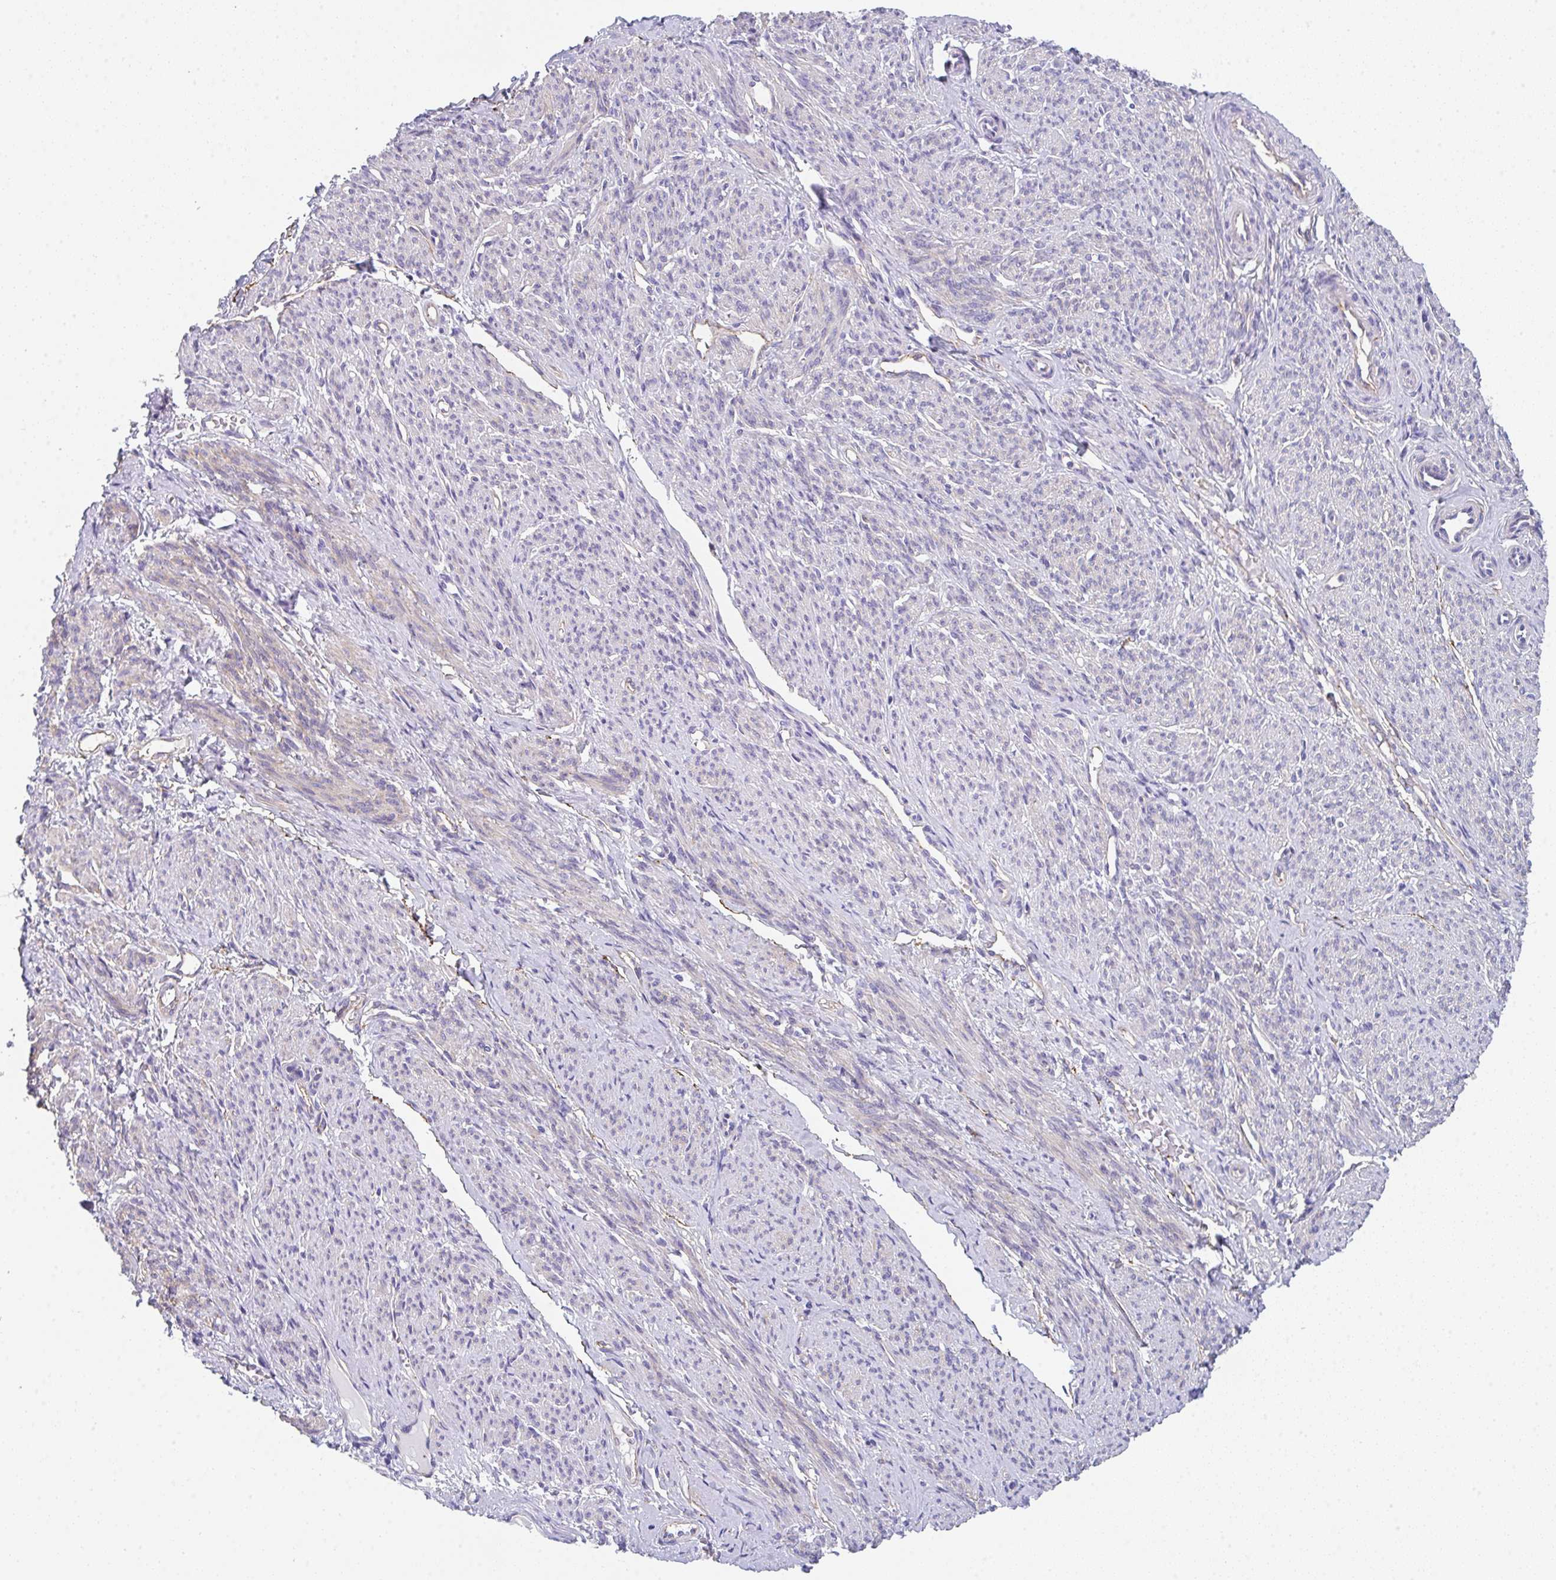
{"staining": {"intensity": "weak", "quantity": "<25%", "location": "cytoplasmic/membranous"}, "tissue": "smooth muscle", "cell_type": "Smooth muscle cells", "image_type": "normal", "snomed": [{"axis": "morphology", "description": "Normal tissue, NOS"}, {"axis": "topography", "description": "Smooth muscle"}], "caption": "IHC of benign human smooth muscle exhibits no expression in smooth muscle cells. (Brightfield microscopy of DAB IHC at high magnification).", "gene": "DBN1", "patient": {"sex": "female", "age": 65}}